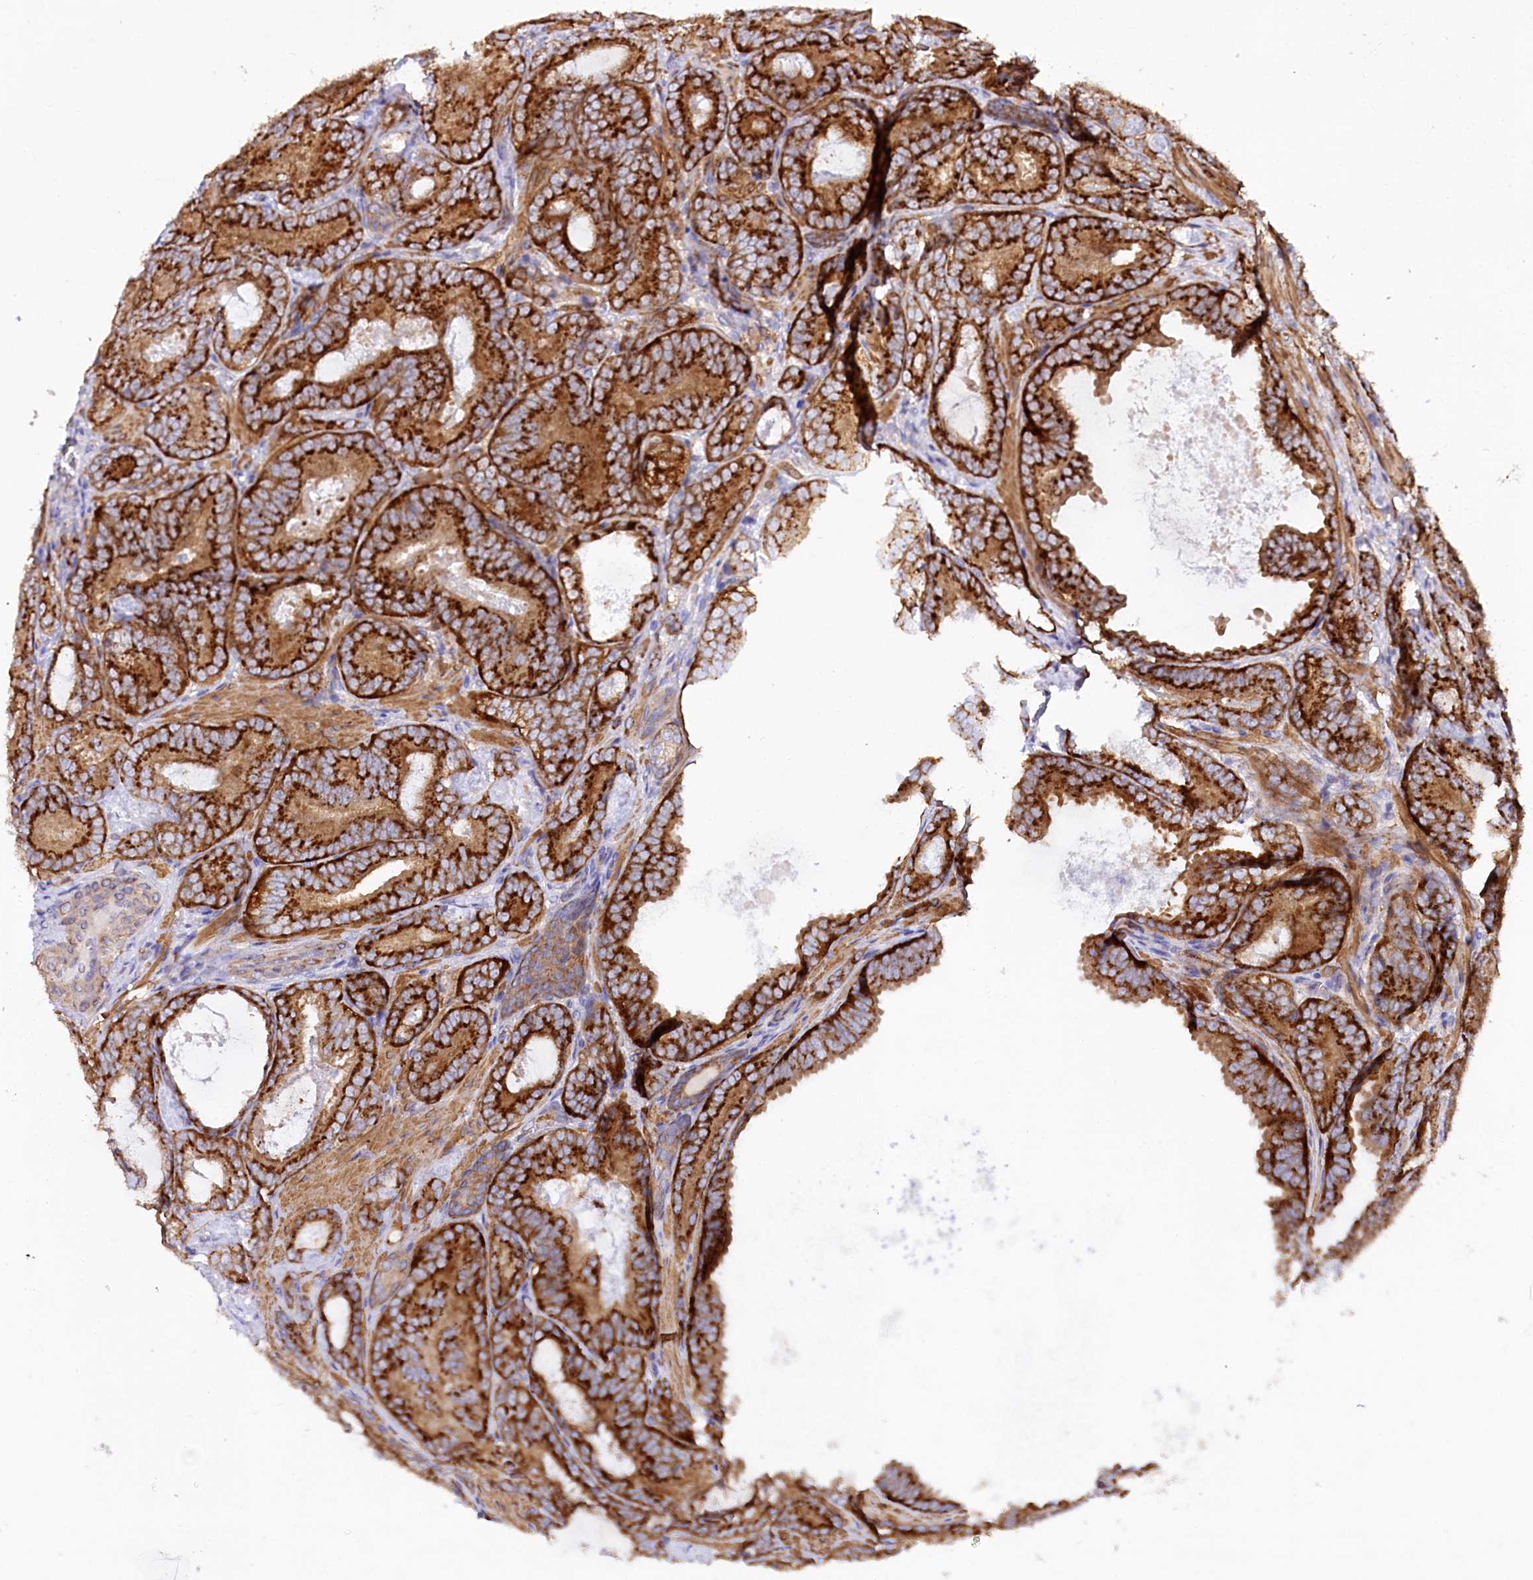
{"staining": {"intensity": "strong", "quantity": ">75%", "location": "cytoplasmic/membranous"}, "tissue": "prostate cancer", "cell_type": "Tumor cells", "image_type": "cancer", "snomed": [{"axis": "morphology", "description": "Adenocarcinoma, Low grade"}, {"axis": "topography", "description": "Prostate"}], "caption": "Immunohistochemical staining of prostate adenocarcinoma (low-grade) exhibits high levels of strong cytoplasmic/membranous protein expression in about >75% of tumor cells. (brown staining indicates protein expression, while blue staining denotes nuclei).", "gene": "STX6", "patient": {"sex": "male", "age": 60}}